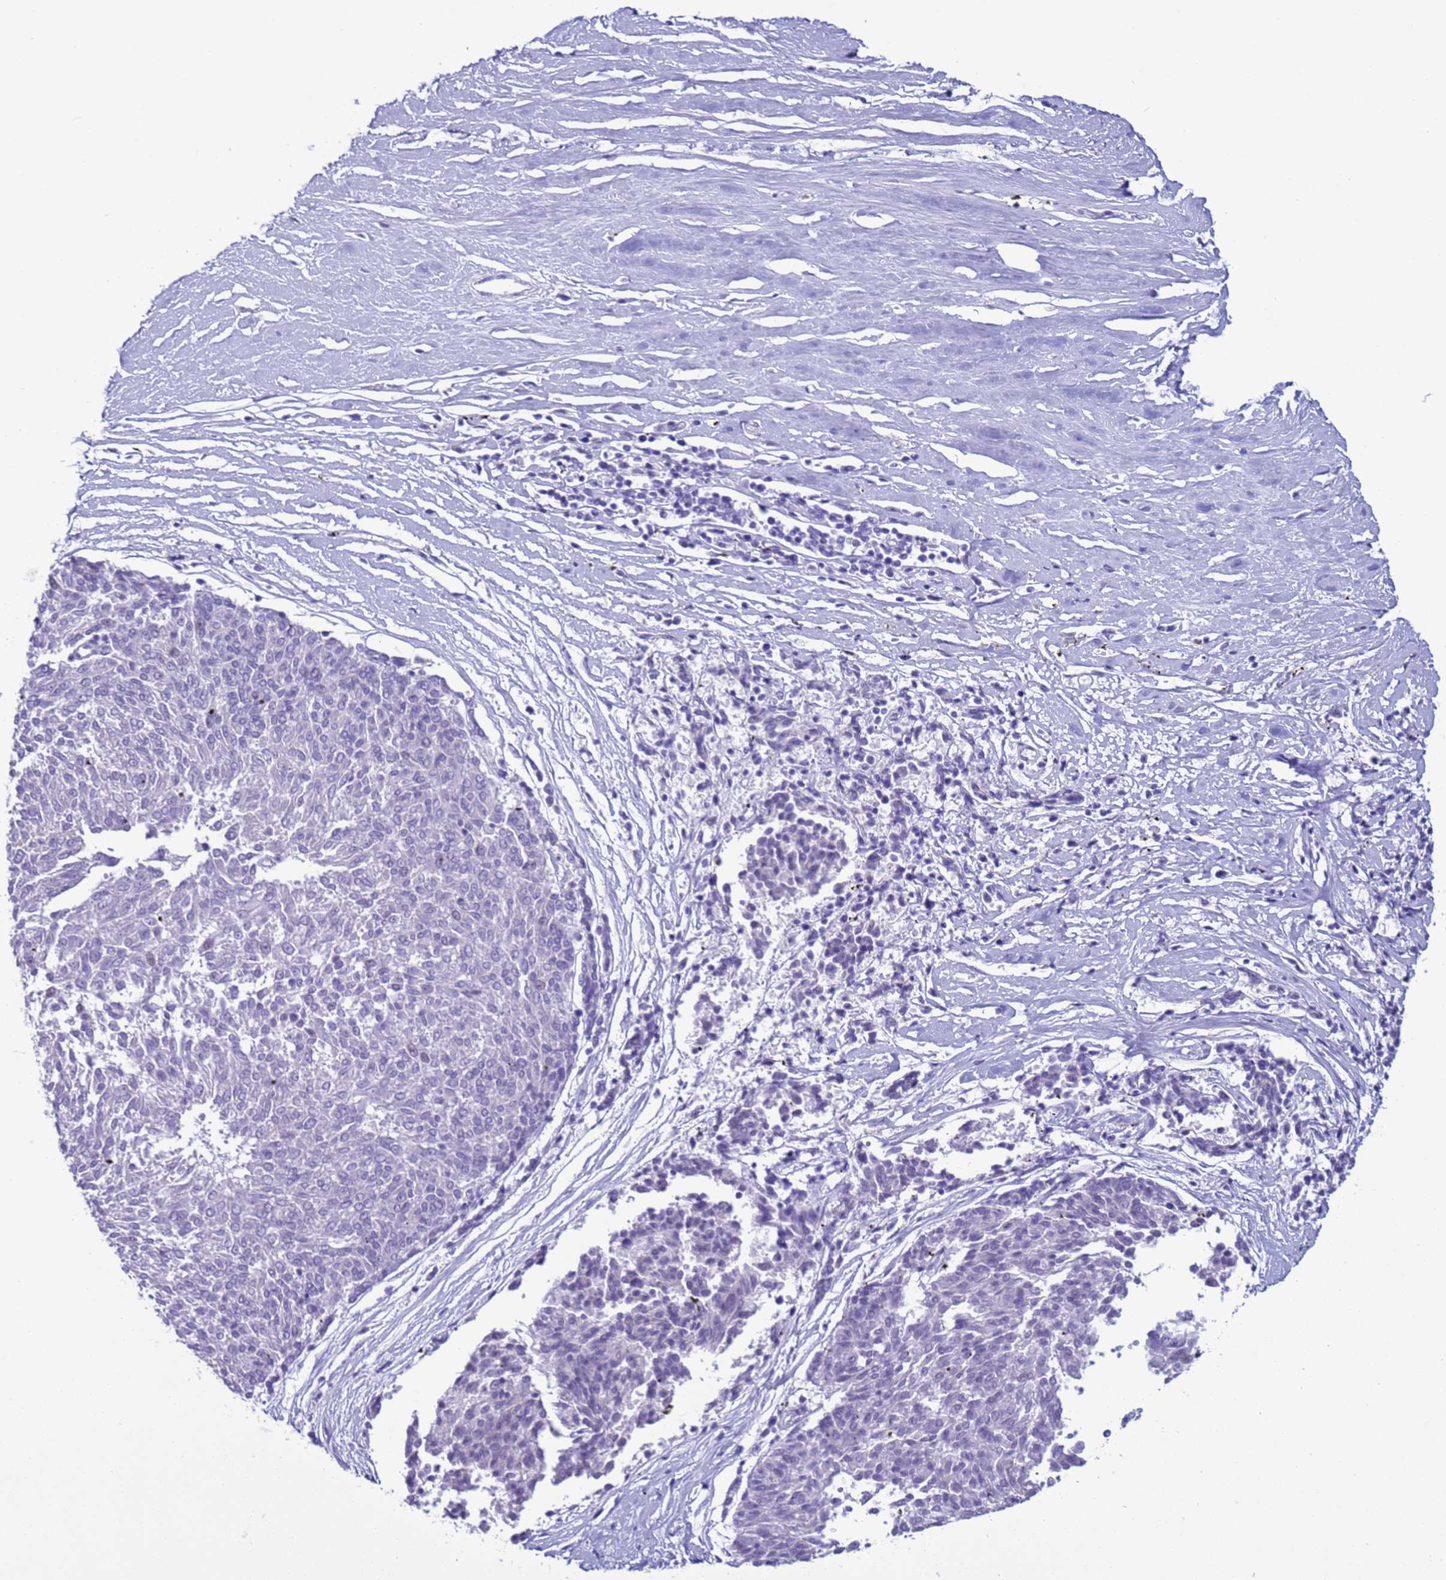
{"staining": {"intensity": "negative", "quantity": "none", "location": "none"}, "tissue": "melanoma", "cell_type": "Tumor cells", "image_type": "cancer", "snomed": [{"axis": "morphology", "description": "Malignant melanoma, NOS"}, {"axis": "topography", "description": "Skin"}], "caption": "An immunohistochemistry (IHC) histopathology image of malignant melanoma is shown. There is no staining in tumor cells of malignant melanoma. (Brightfield microscopy of DAB (3,3'-diaminobenzidine) IHC at high magnification).", "gene": "CST4", "patient": {"sex": "female", "age": 72}}